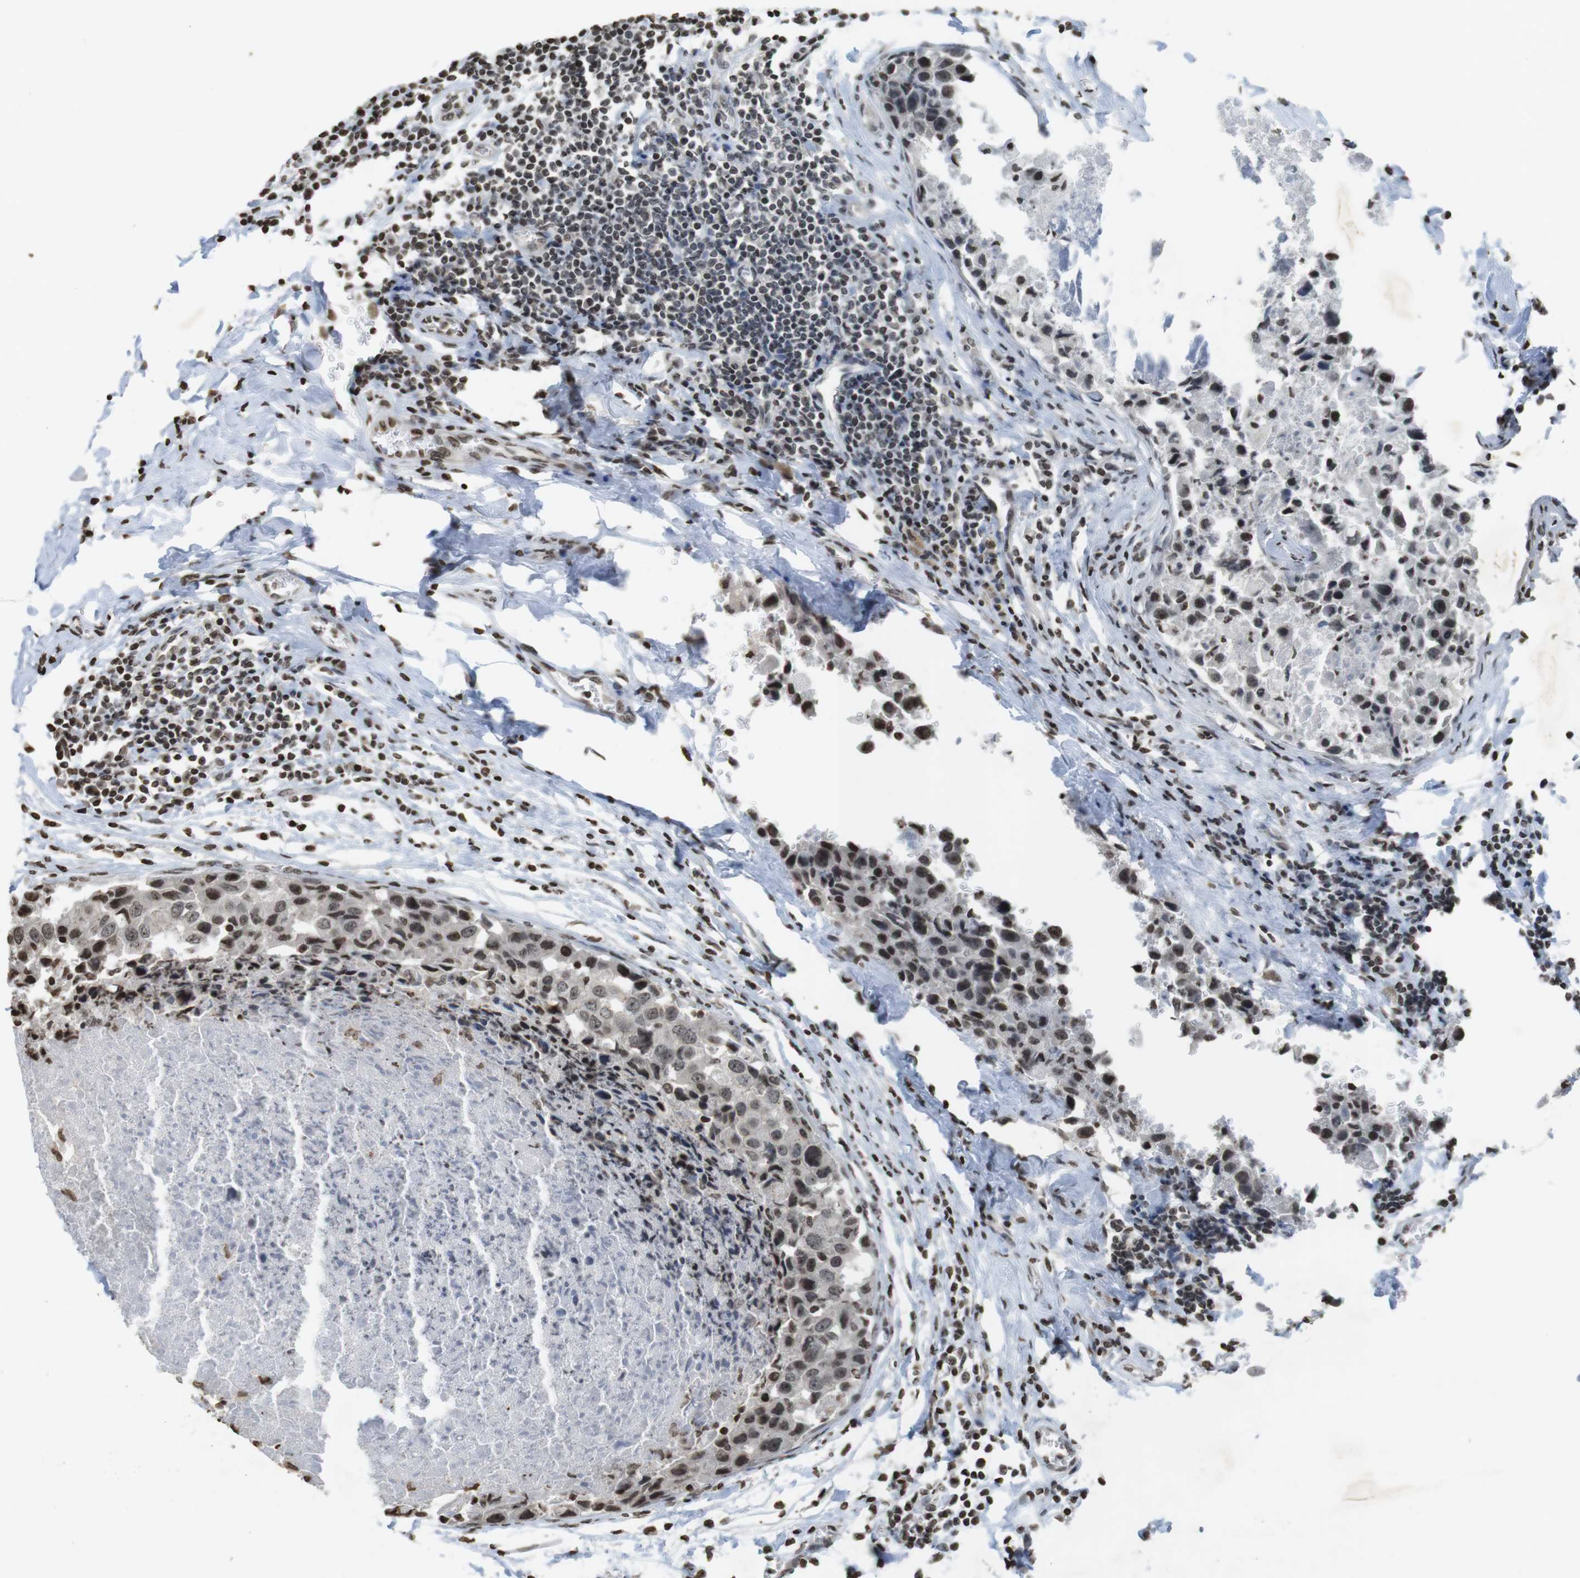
{"staining": {"intensity": "weak", "quantity": ">75%", "location": "nuclear"}, "tissue": "breast cancer", "cell_type": "Tumor cells", "image_type": "cancer", "snomed": [{"axis": "morphology", "description": "Duct carcinoma"}, {"axis": "topography", "description": "Breast"}], "caption": "IHC (DAB) staining of breast cancer (invasive ductal carcinoma) reveals weak nuclear protein positivity in about >75% of tumor cells.", "gene": "FOXA3", "patient": {"sex": "female", "age": 27}}